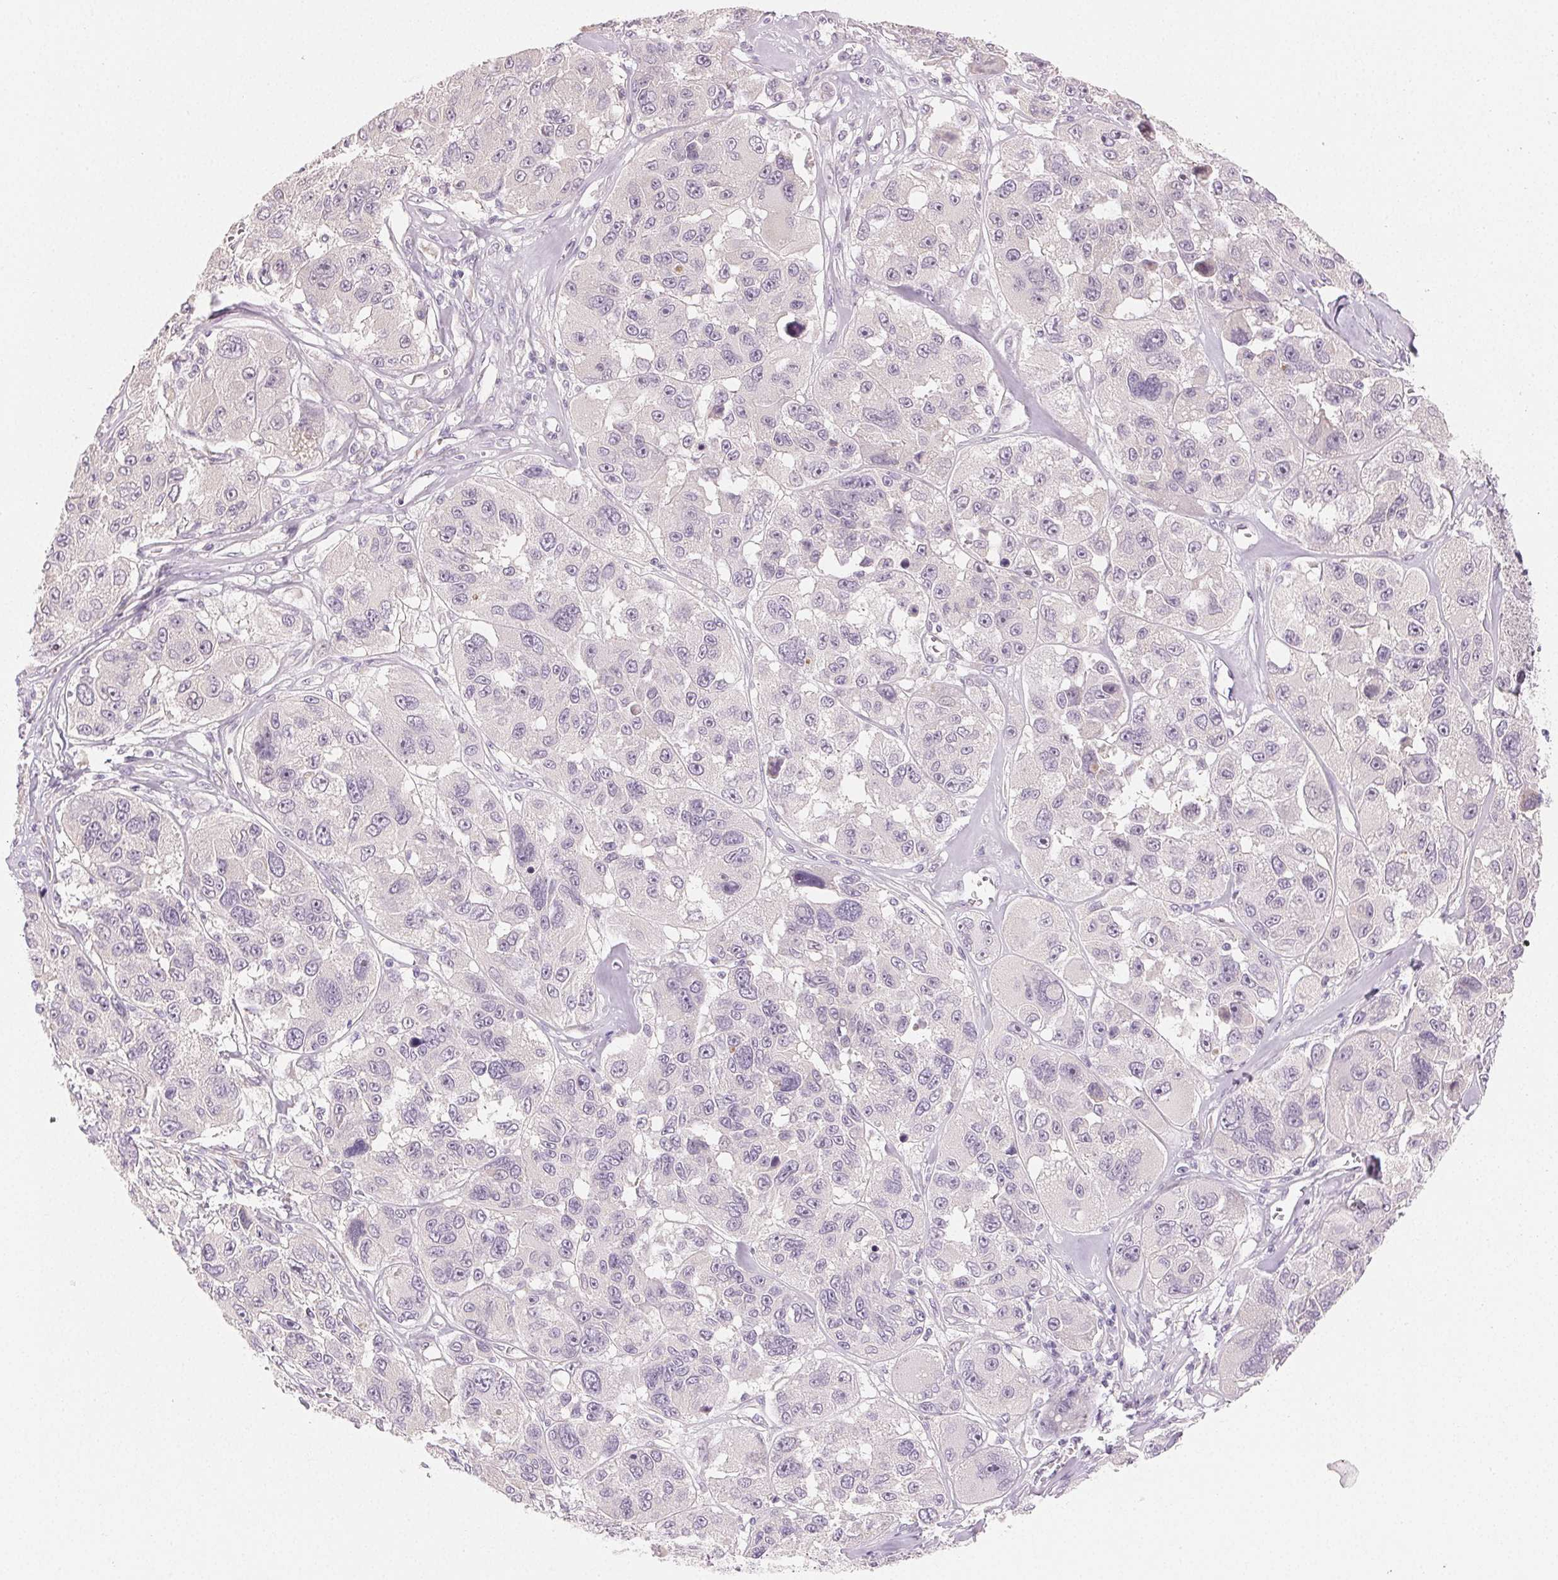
{"staining": {"intensity": "negative", "quantity": "none", "location": "none"}, "tissue": "melanoma", "cell_type": "Tumor cells", "image_type": "cancer", "snomed": [{"axis": "morphology", "description": "Malignant melanoma, NOS"}, {"axis": "topography", "description": "Skin"}], "caption": "Protein analysis of melanoma reveals no significant expression in tumor cells.", "gene": "MYBL1", "patient": {"sex": "female", "age": 66}}